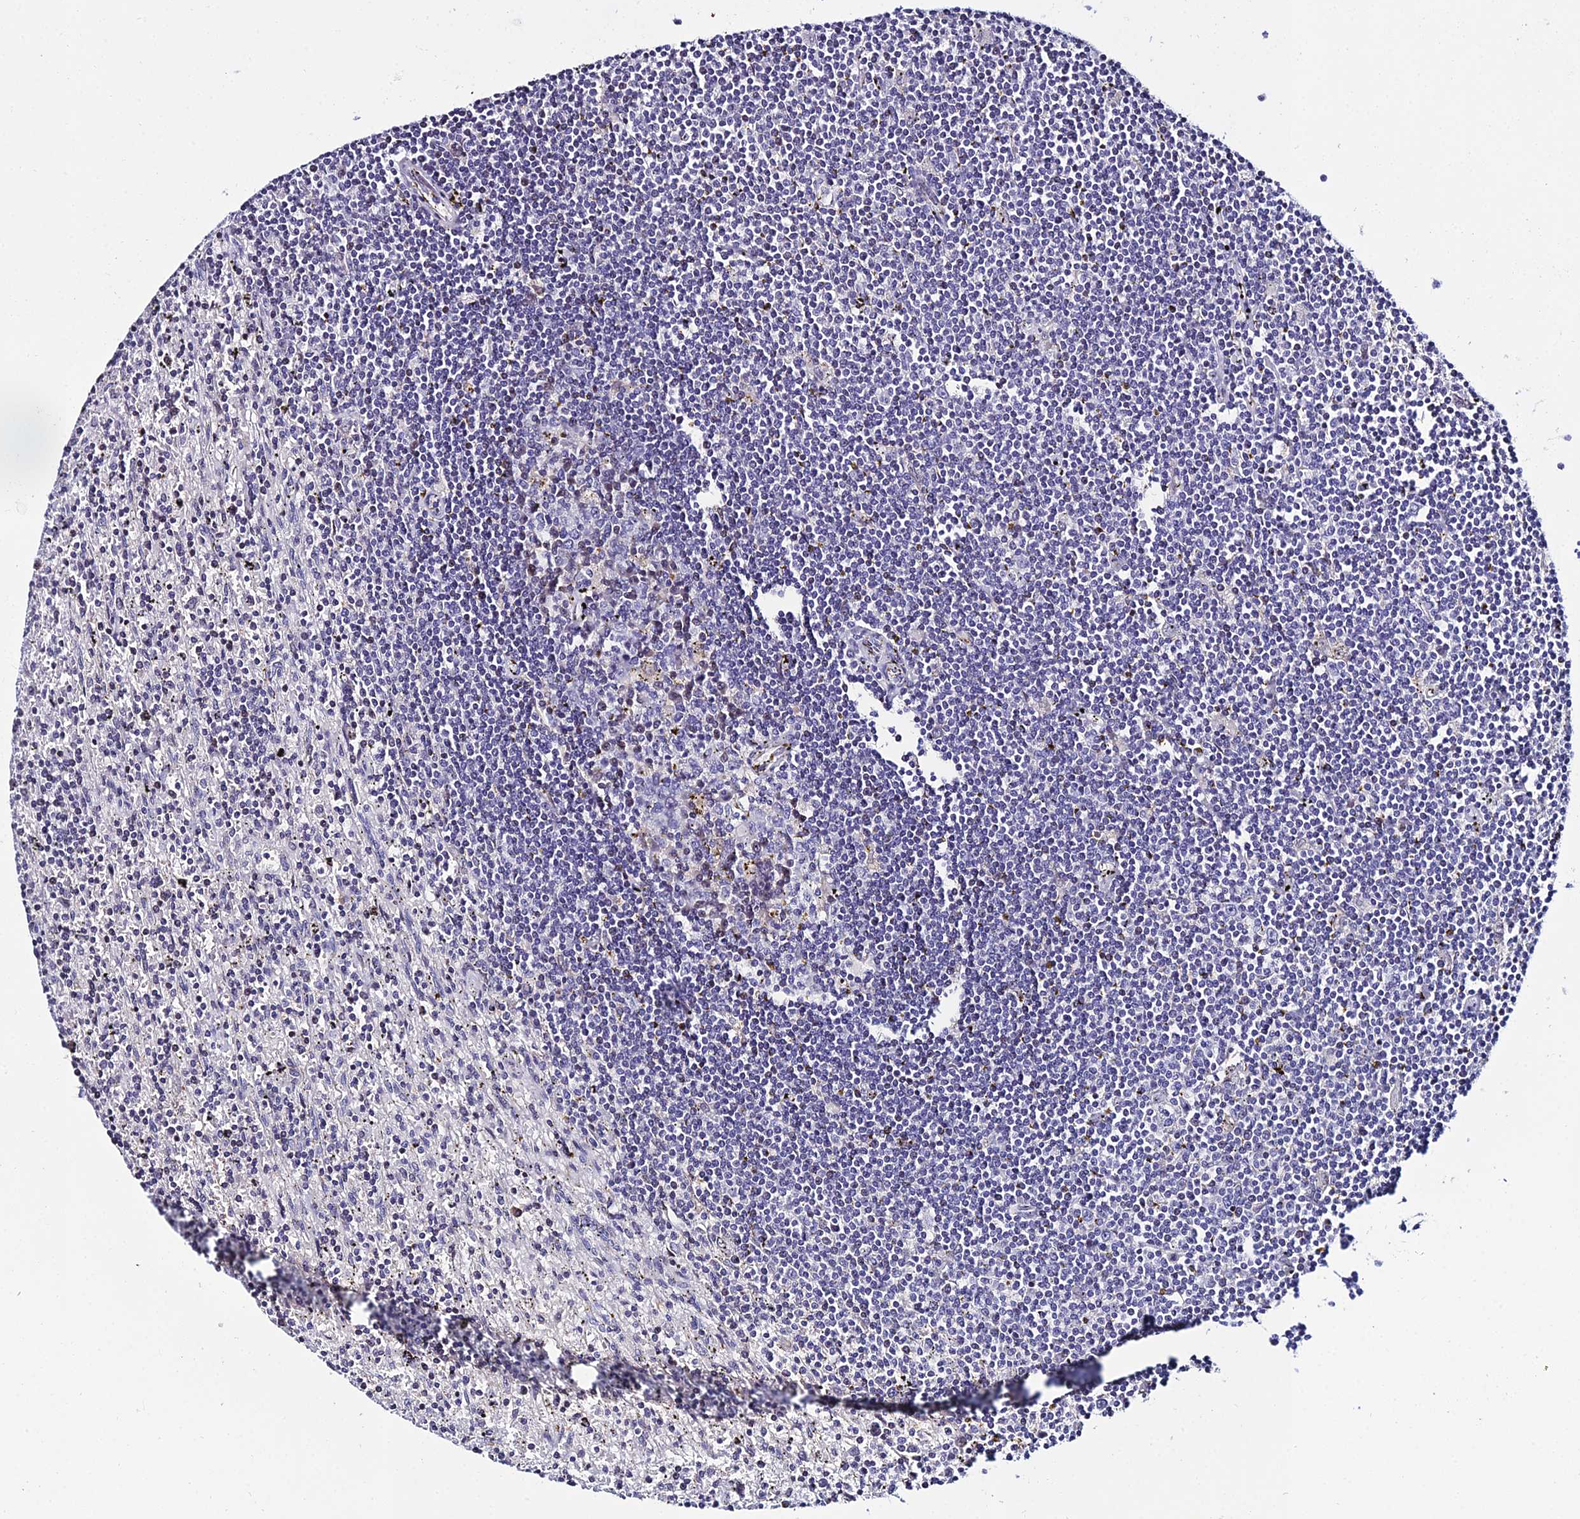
{"staining": {"intensity": "negative", "quantity": "none", "location": "none"}, "tissue": "lymphoma", "cell_type": "Tumor cells", "image_type": "cancer", "snomed": [{"axis": "morphology", "description": "Malignant lymphoma, non-Hodgkin's type, Low grade"}, {"axis": "topography", "description": "Spleen"}], "caption": "Immunohistochemistry (IHC) photomicrograph of neoplastic tissue: human malignant lymphoma, non-Hodgkin's type (low-grade) stained with DAB reveals no significant protein positivity in tumor cells.", "gene": "DEFB132", "patient": {"sex": "male", "age": 76}}